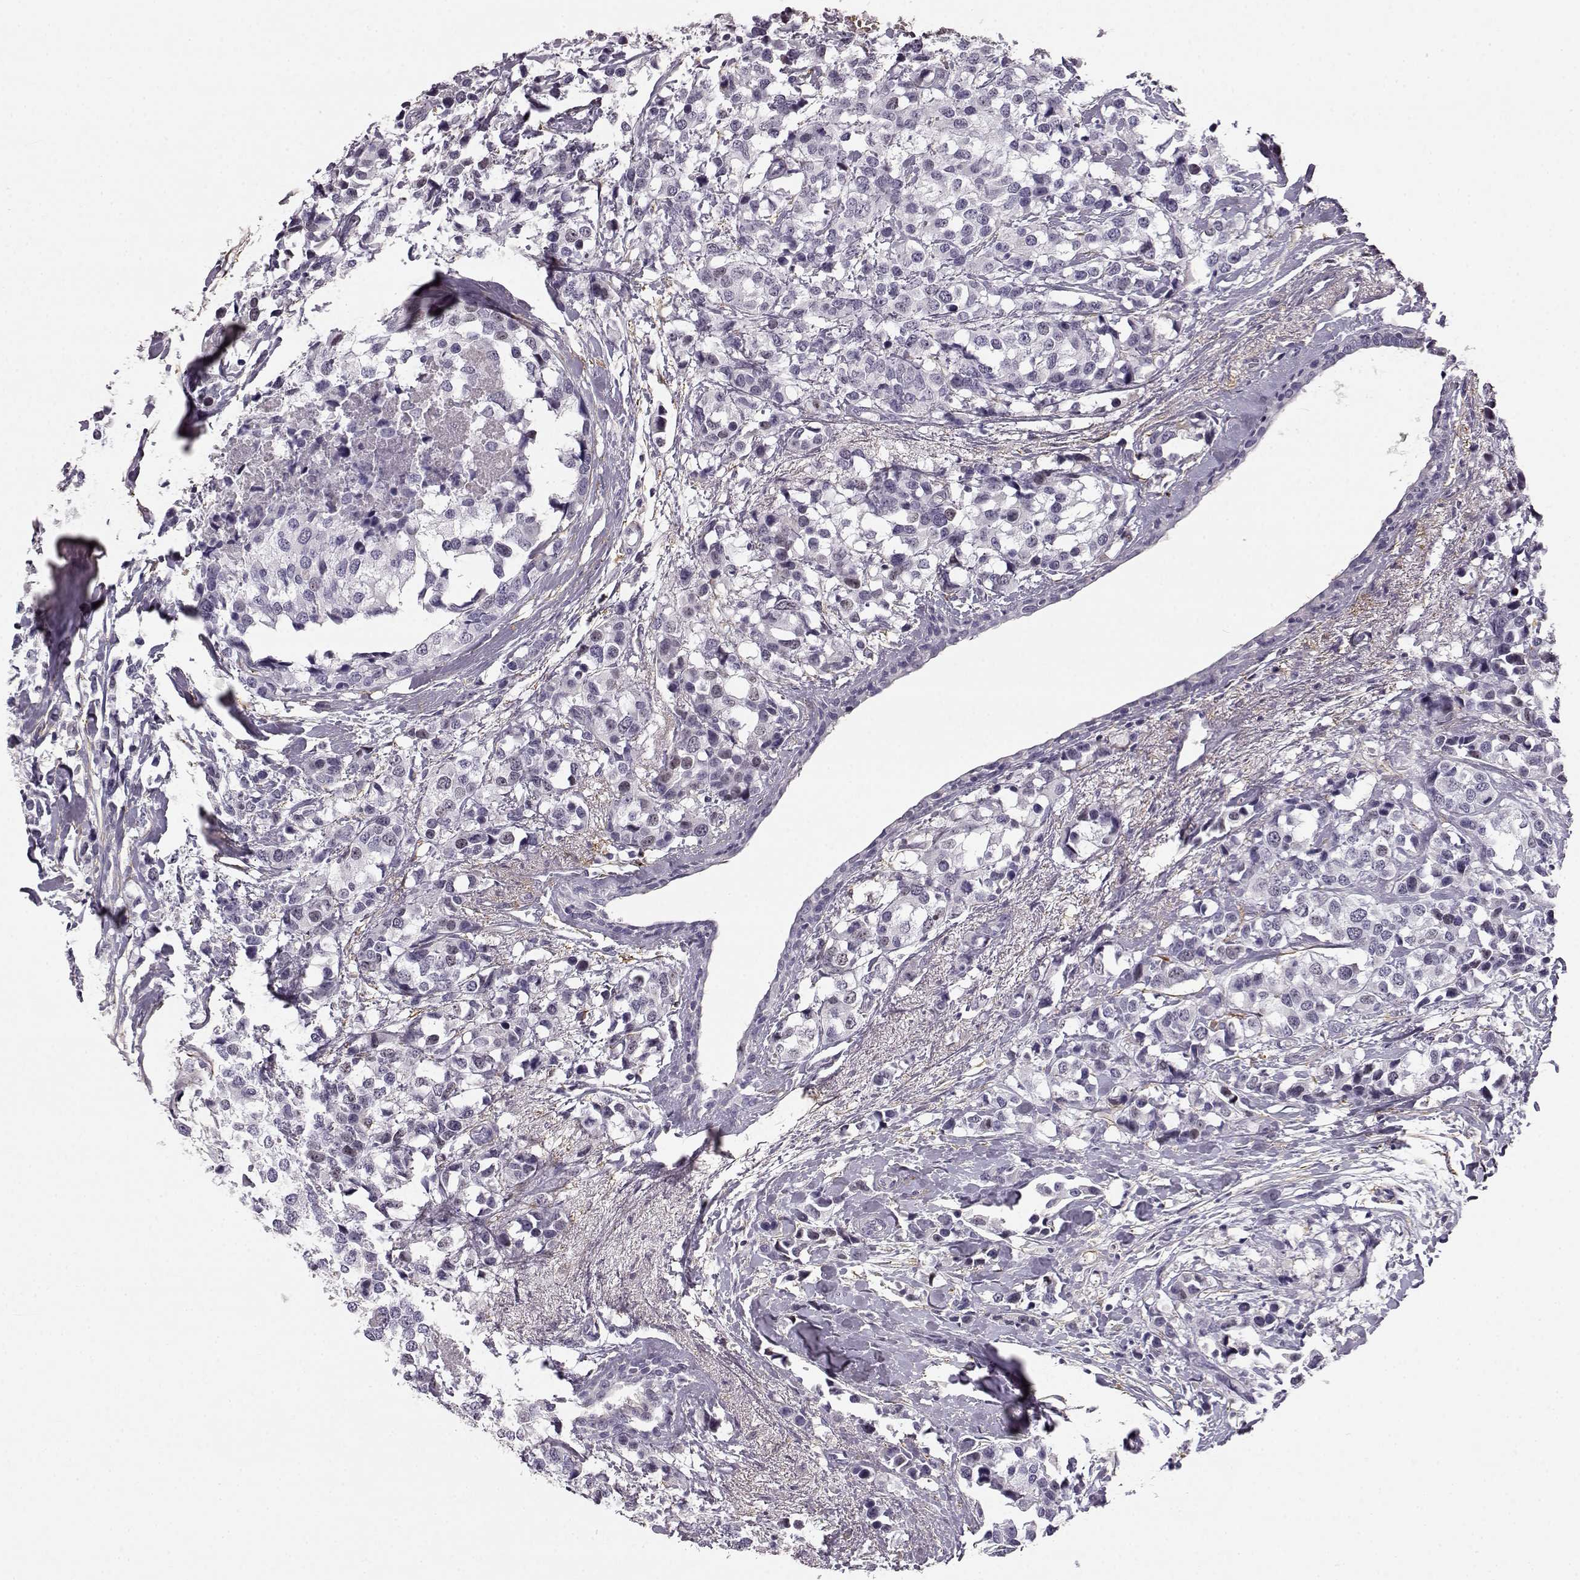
{"staining": {"intensity": "negative", "quantity": "none", "location": "none"}, "tissue": "breast cancer", "cell_type": "Tumor cells", "image_type": "cancer", "snomed": [{"axis": "morphology", "description": "Lobular carcinoma"}, {"axis": "topography", "description": "Breast"}], "caption": "The photomicrograph demonstrates no significant expression in tumor cells of breast lobular carcinoma.", "gene": "TRIM69", "patient": {"sex": "female", "age": 59}}